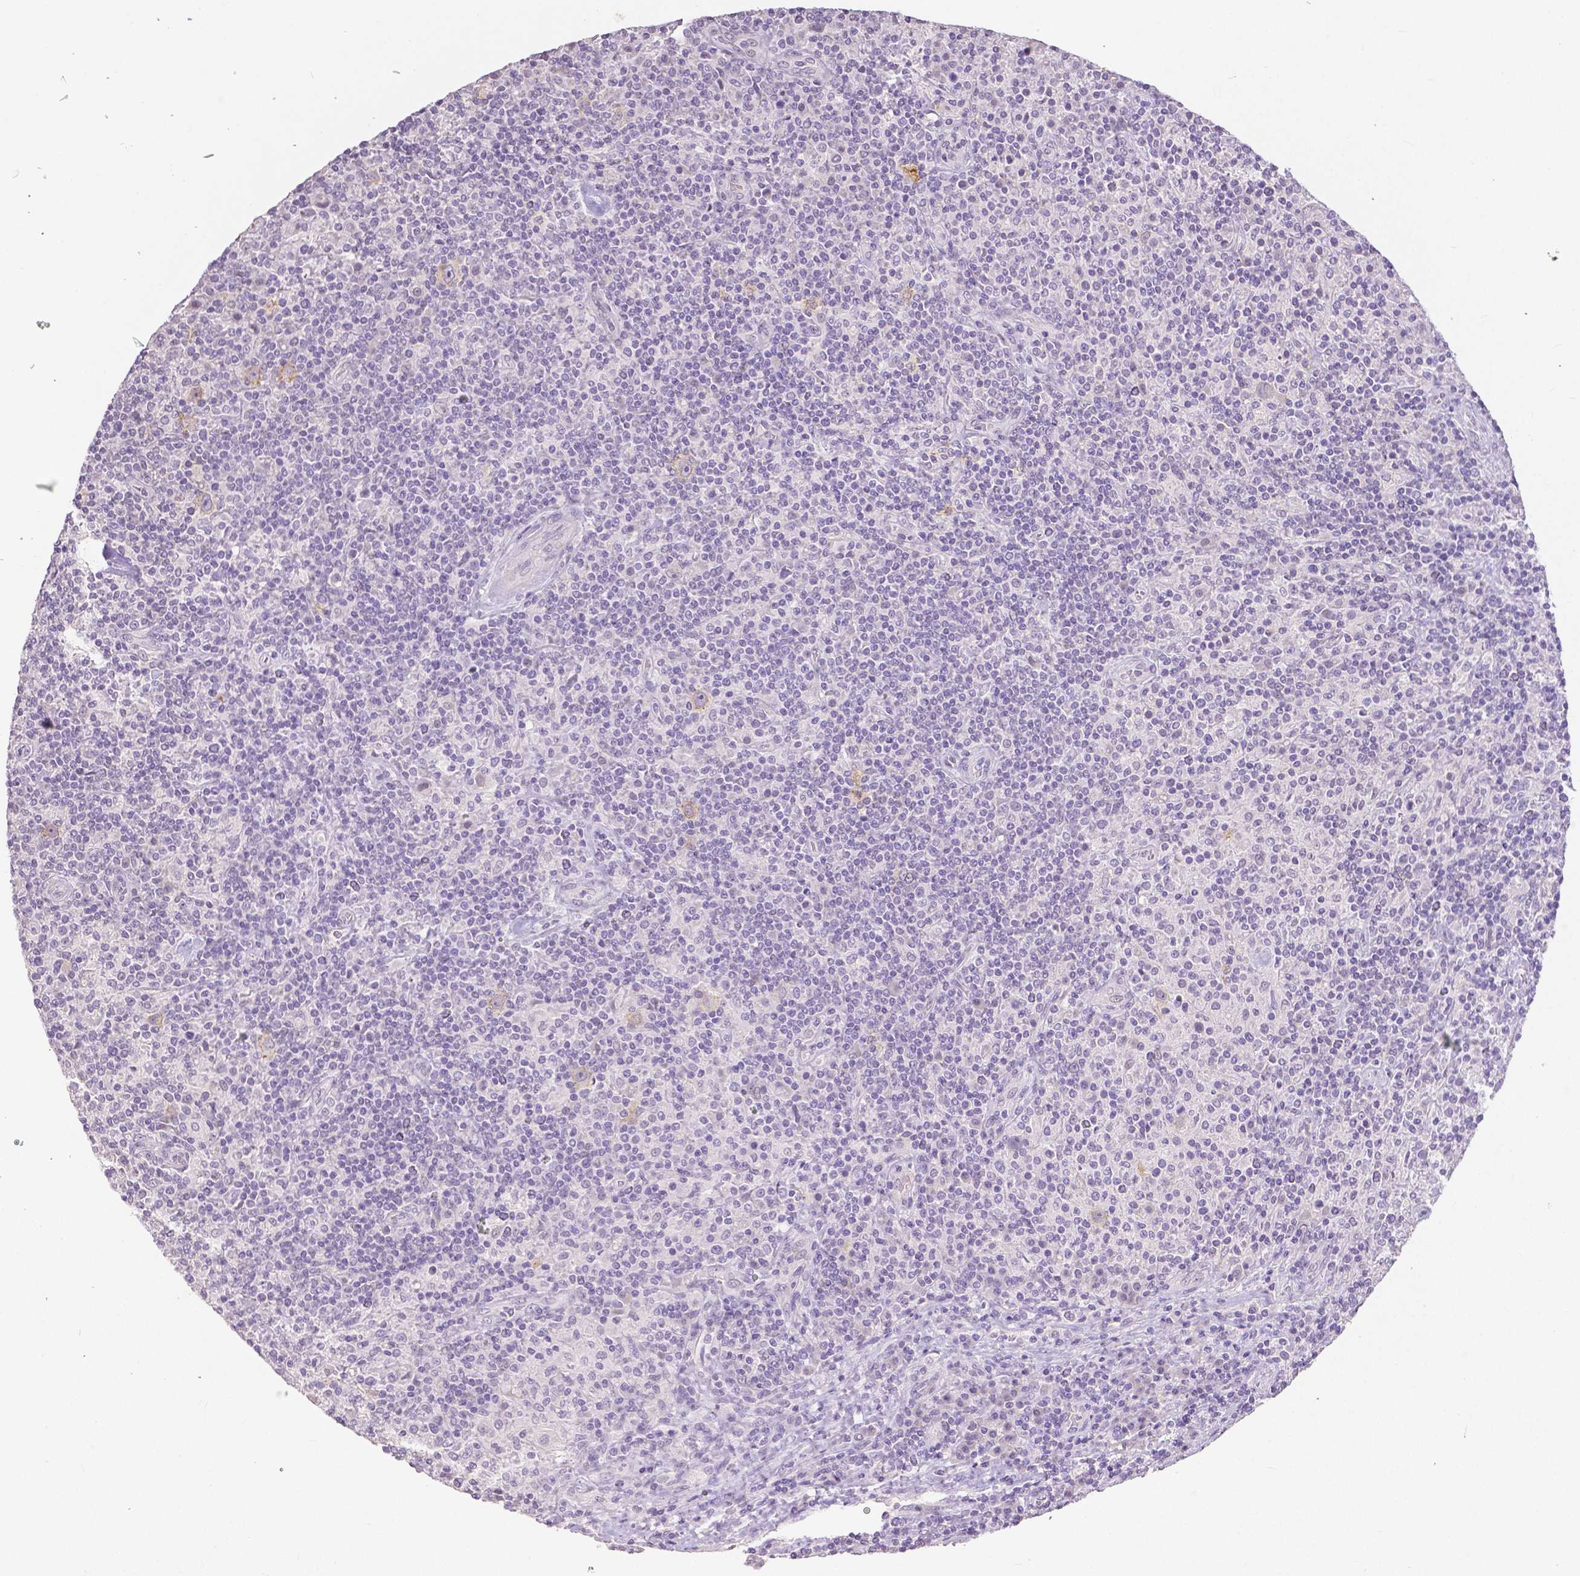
{"staining": {"intensity": "weak", "quantity": "25%-75%", "location": "cytoplasmic/membranous"}, "tissue": "lymphoma", "cell_type": "Tumor cells", "image_type": "cancer", "snomed": [{"axis": "morphology", "description": "Hodgkin's disease, NOS"}, {"axis": "topography", "description": "Lymph node"}], "caption": "IHC image of human lymphoma stained for a protein (brown), which shows low levels of weak cytoplasmic/membranous positivity in approximately 25%-75% of tumor cells.", "gene": "OCLN", "patient": {"sex": "male", "age": 70}}